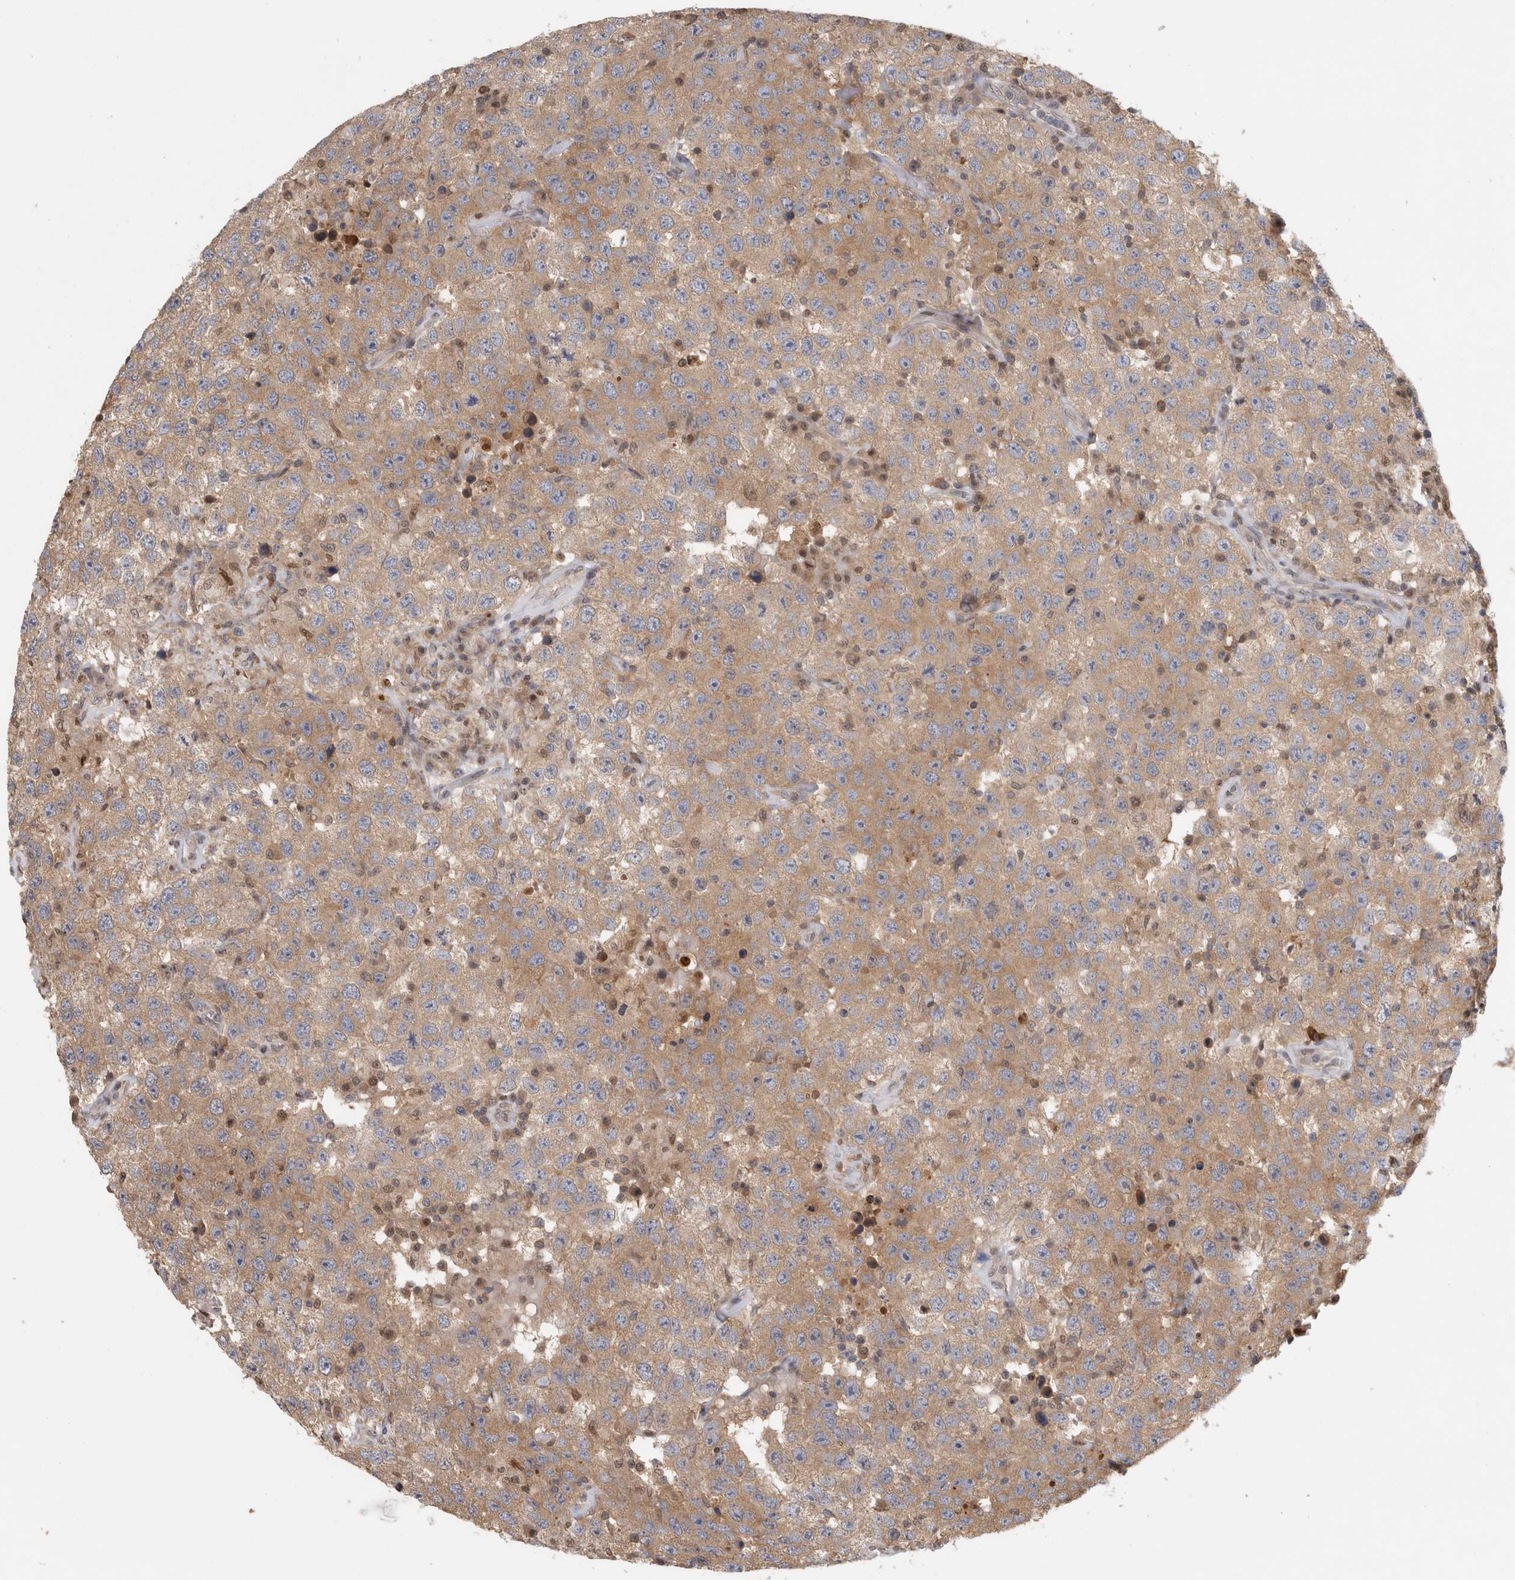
{"staining": {"intensity": "moderate", "quantity": ">75%", "location": "cytoplasmic/membranous"}, "tissue": "testis cancer", "cell_type": "Tumor cells", "image_type": "cancer", "snomed": [{"axis": "morphology", "description": "Seminoma, NOS"}, {"axis": "topography", "description": "Testis"}], "caption": "Immunohistochemical staining of human seminoma (testis) exhibits medium levels of moderate cytoplasmic/membranous staining in approximately >75% of tumor cells.", "gene": "PIGP", "patient": {"sex": "male", "age": 41}}